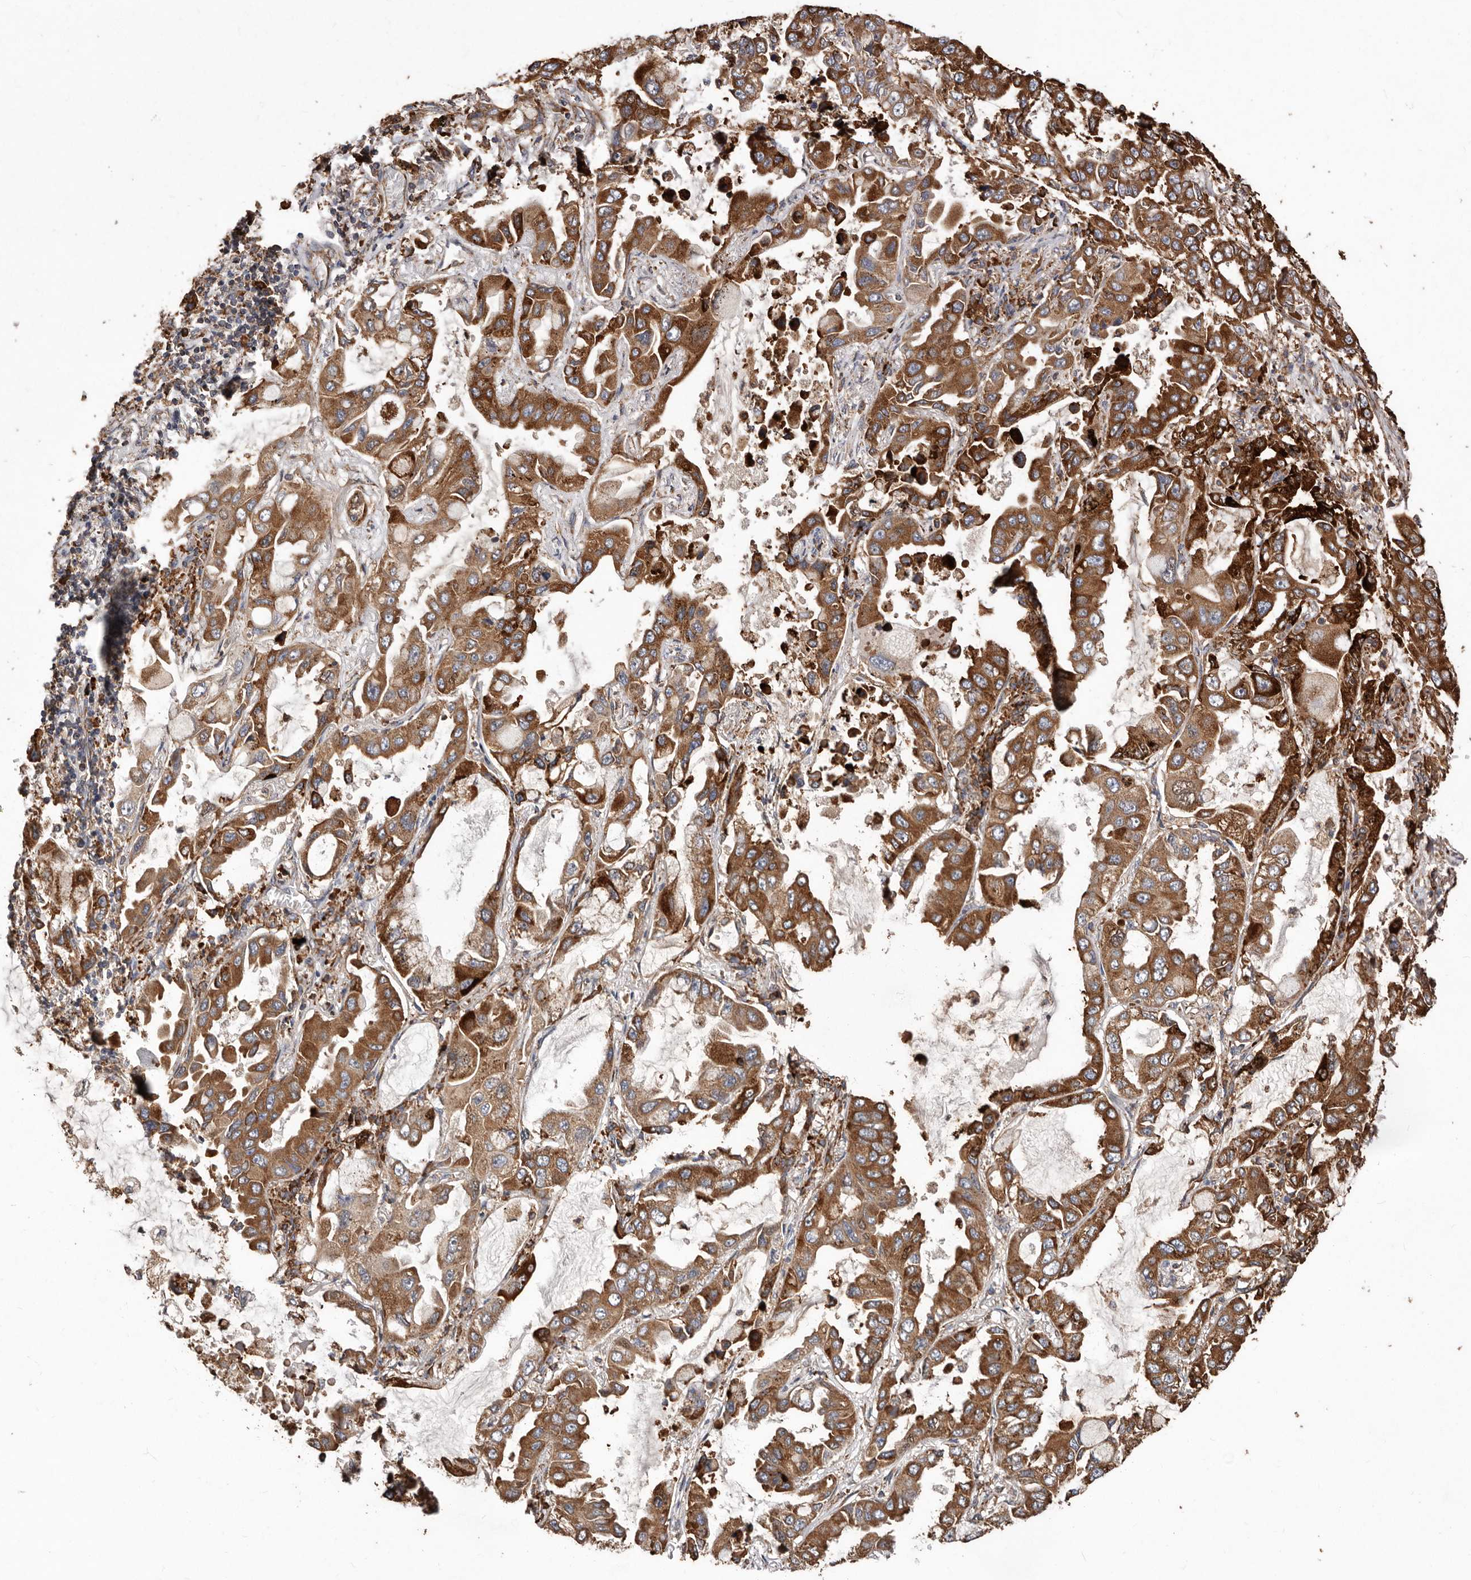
{"staining": {"intensity": "moderate", "quantity": ">75%", "location": "cytoplasmic/membranous"}, "tissue": "lung cancer", "cell_type": "Tumor cells", "image_type": "cancer", "snomed": [{"axis": "morphology", "description": "Adenocarcinoma, NOS"}, {"axis": "topography", "description": "Lung"}], "caption": "This histopathology image shows immunohistochemistry (IHC) staining of adenocarcinoma (lung), with medium moderate cytoplasmic/membranous positivity in approximately >75% of tumor cells.", "gene": "STEAP2", "patient": {"sex": "male", "age": 64}}